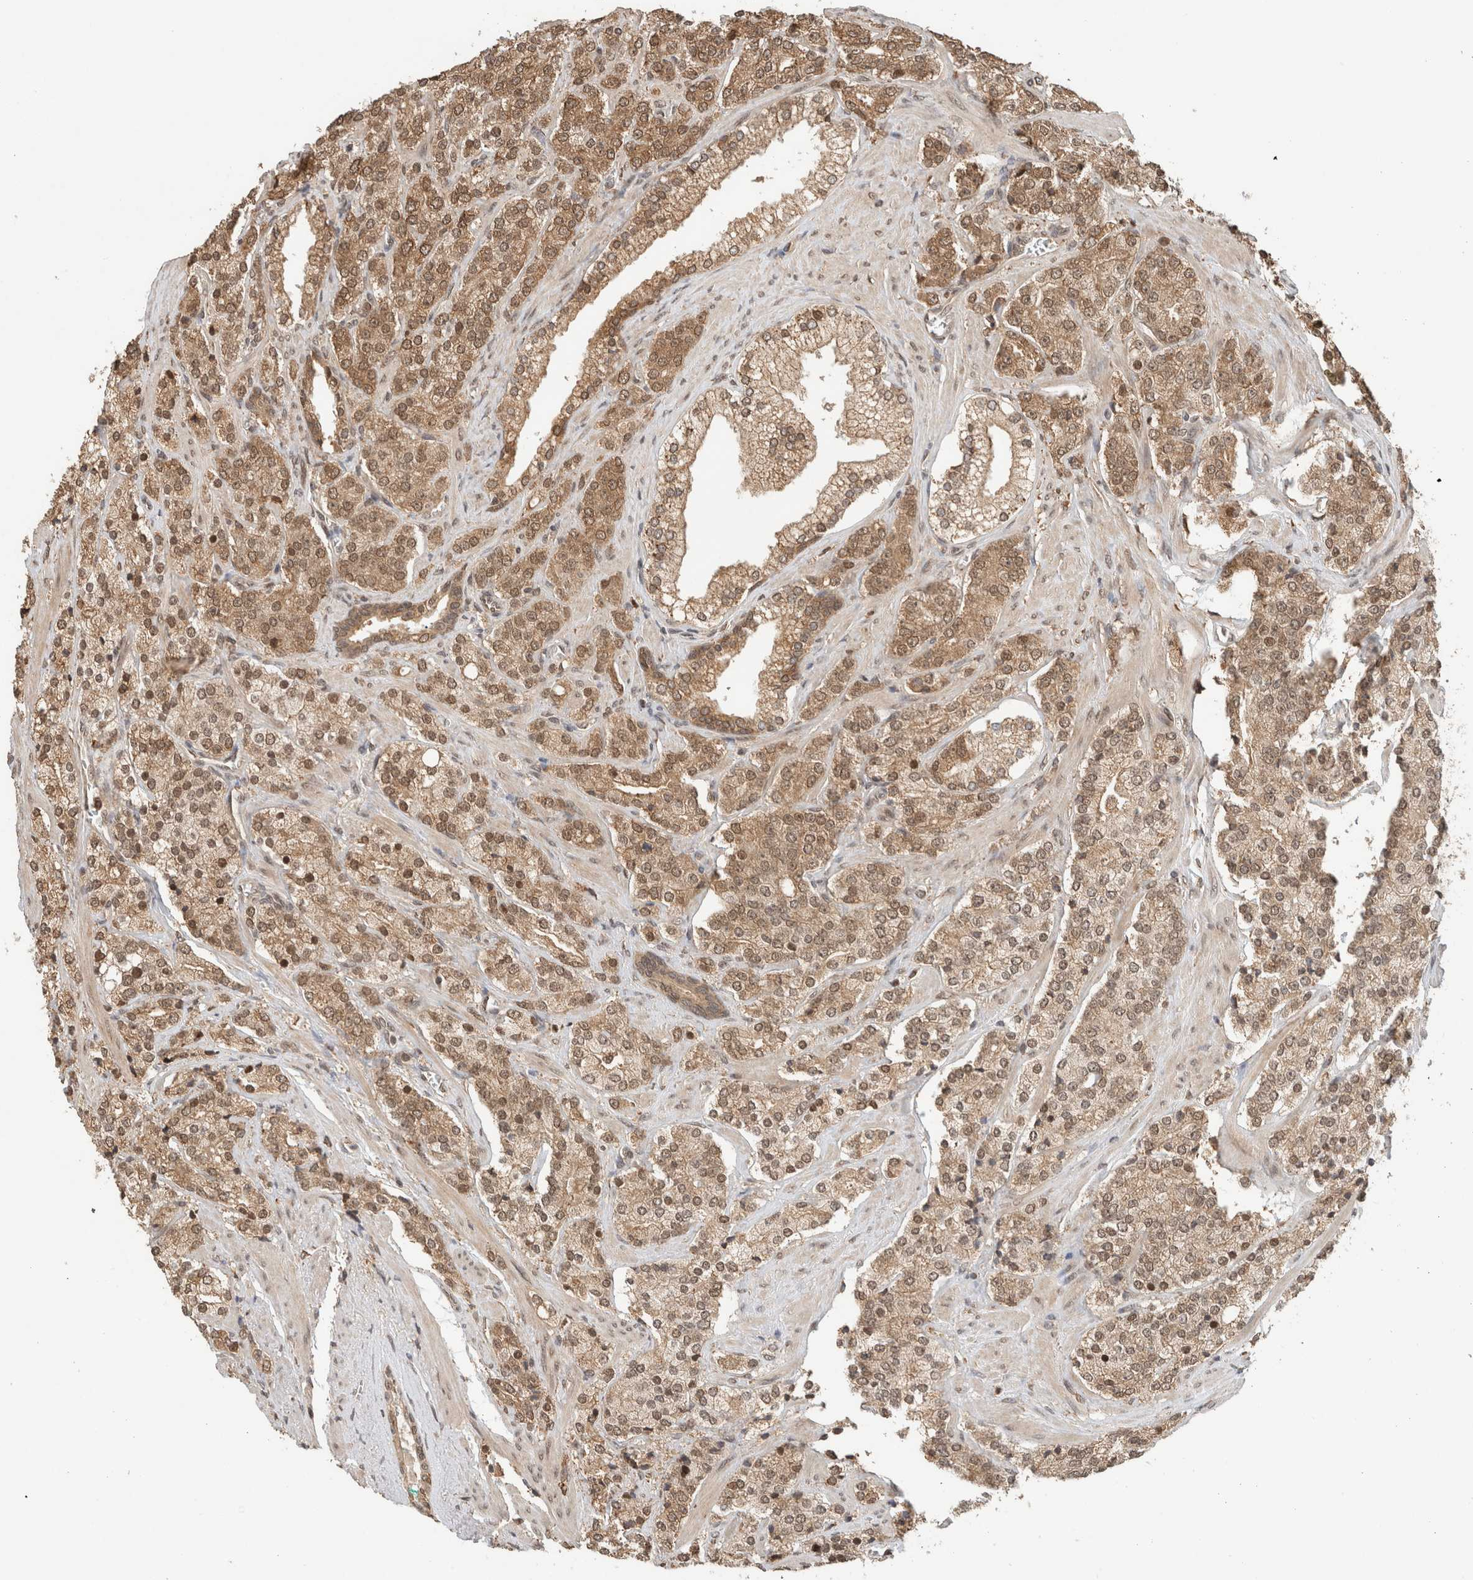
{"staining": {"intensity": "moderate", "quantity": ">75%", "location": "cytoplasmic/membranous,nuclear"}, "tissue": "prostate cancer", "cell_type": "Tumor cells", "image_type": "cancer", "snomed": [{"axis": "morphology", "description": "Adenocarcinoma, High grade"}, {"axis": "topography", "description": "Prostate"}], "caption": "A histopathology image of adenocarcinoma (high-grade) (prostate) stained for a protein displays moderate cytoplasmic/membranous and nuclear brown staining in tumor cells. (Brightfield microscopy of DAB IHC at high magnification).", "gene": "C1orf21", "patient": {"sex": "male", "age": 71}}